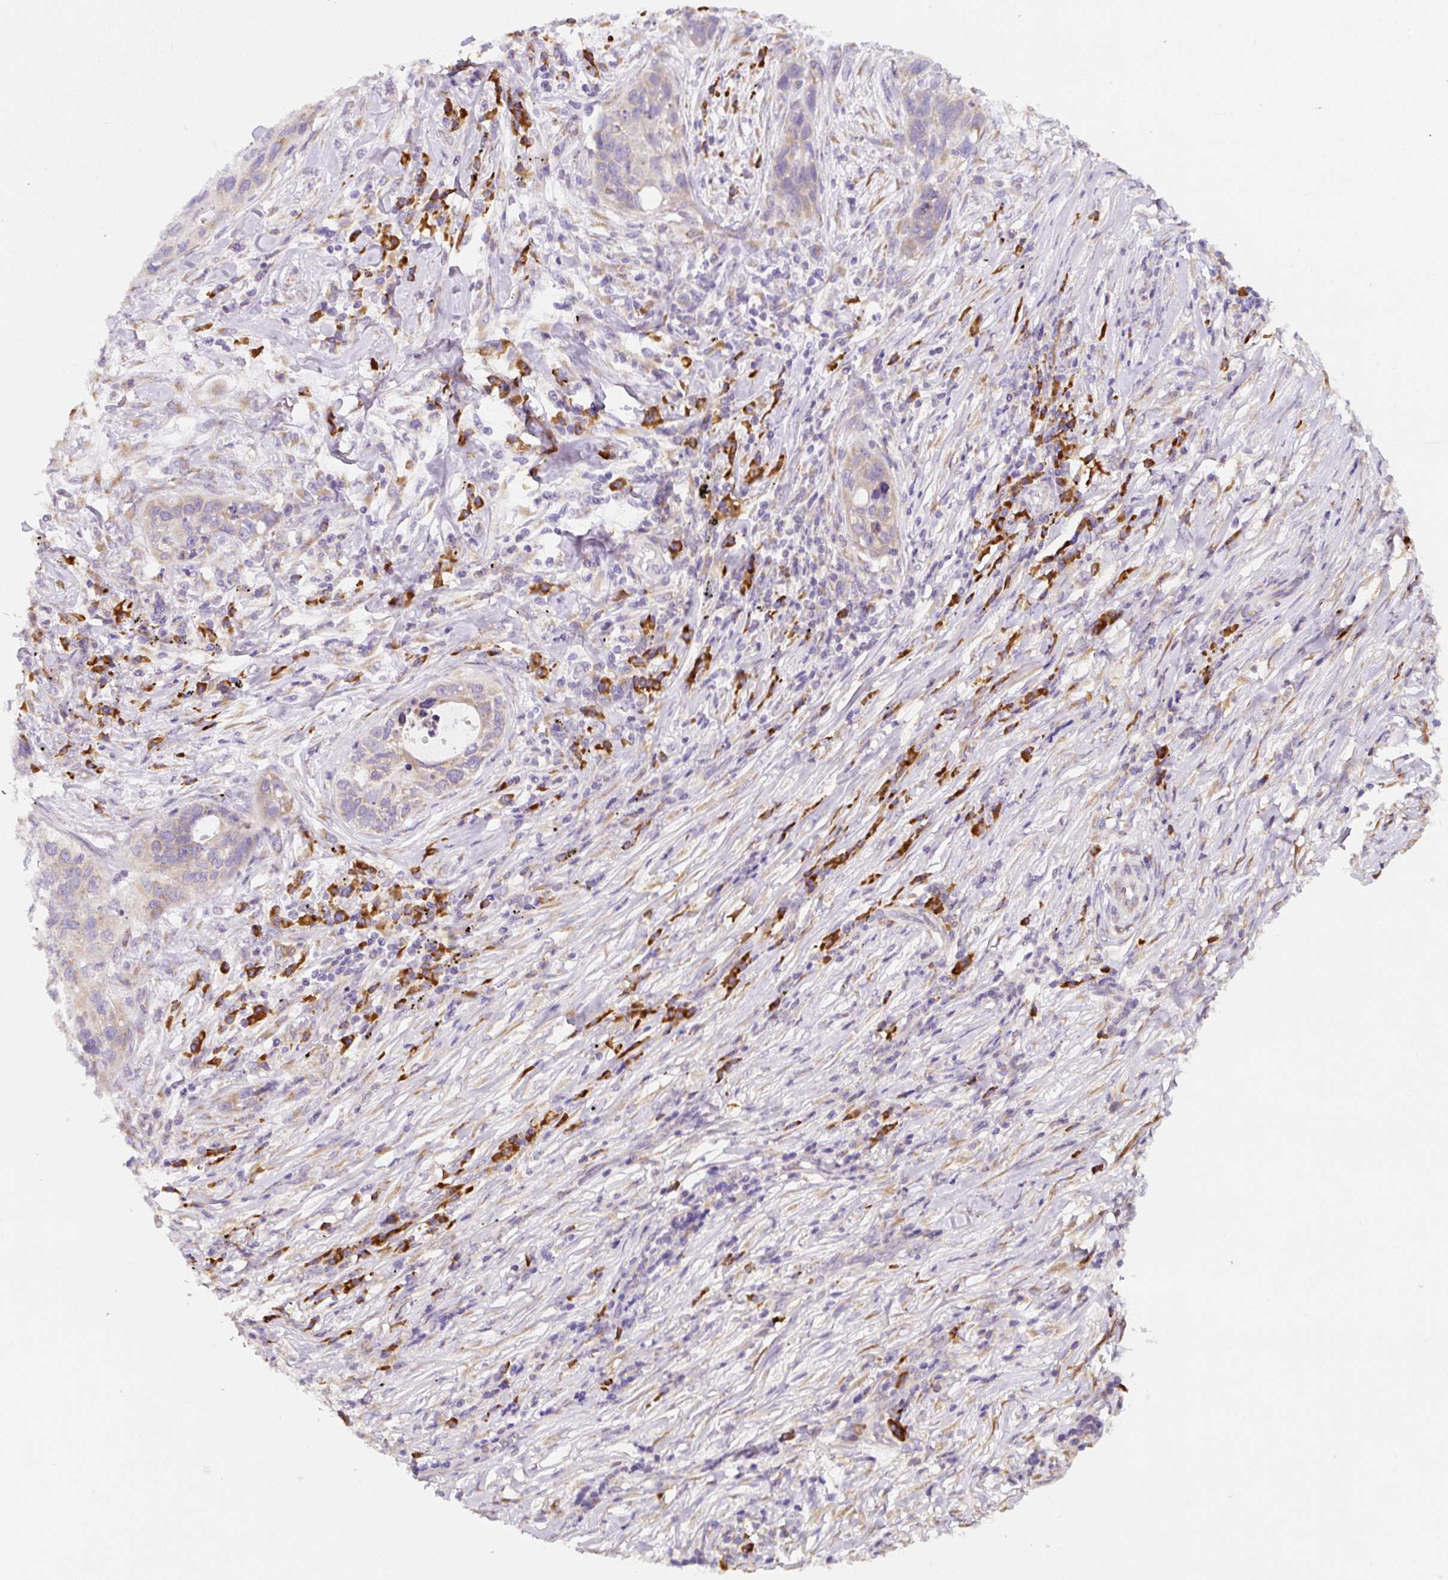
{"staining": {"intensity": "negative", "quantity": "none", "location": "none"}, "tissue": "lung cancer", "cell_type": "Tumor cells", "image_type": "cancer", "snomed": [{"axis": "morphology", "description": "Squamous cell carcinoma, NOS"}, {"axis": "topography", "description": "Lung"}], "caption": "DAB immunohistochemical staining of human squamous cell carcinoma (lung) displays no significant positivity in tumor cells.", "gene": "DDOST", "patient": {"sex": "female", "age": 63}}